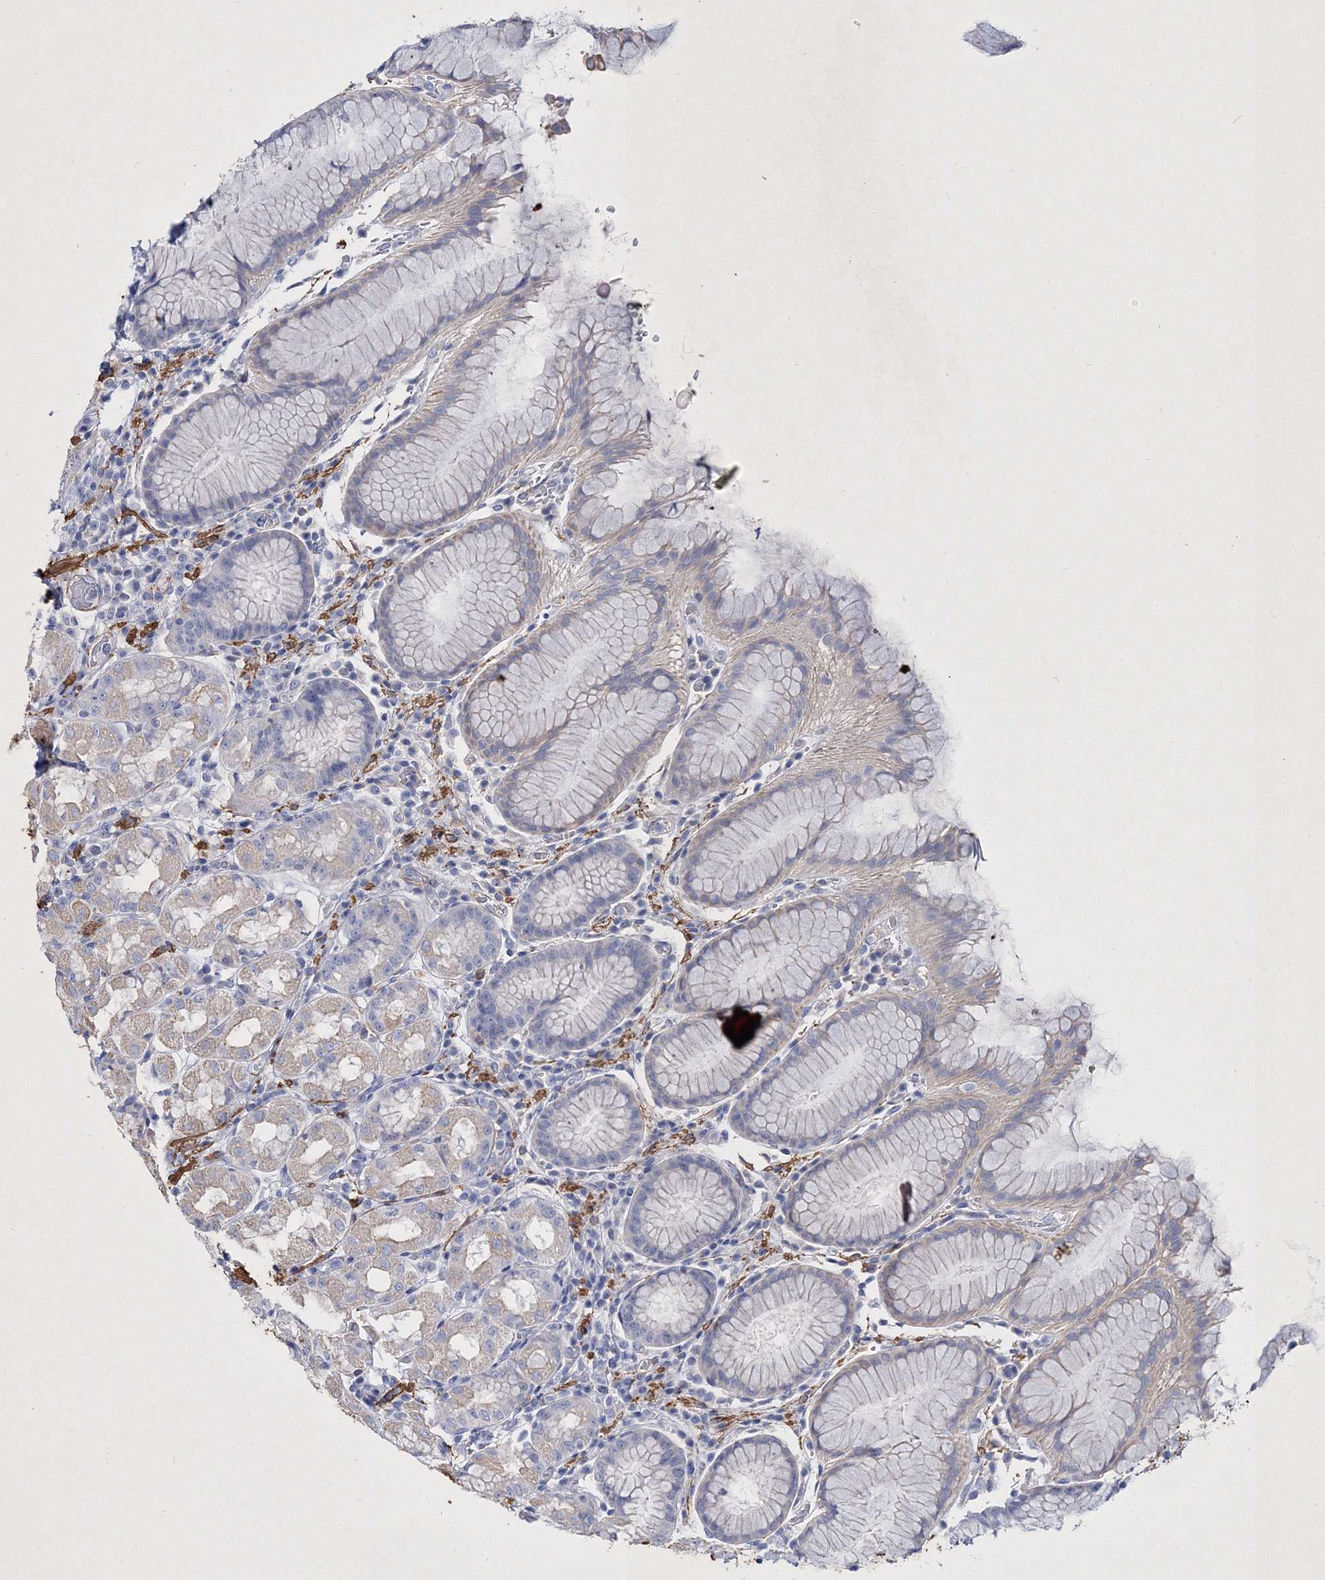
{"staining": {"intensity": "weak", "quantity": "25%-75%", "location": "cytoplasmic/membranous"}, "tissue": "stomach", "cell_type": "Glandular cells", "image_type": "normal", "snomed": [{"axis": "morphology", "description": "Normal tissue, NOS"}, {"axis": "topography", "description": "Stomach, lower"}], "caption": "Immunohistochemistry (IHC) of normal human stomach shows low levels of weak cytoplasmic/membranous expression in approximately 25%-75% of glandular cells.", "gene": "RTN2", "patient": {"sex": "female", "age": 56}}